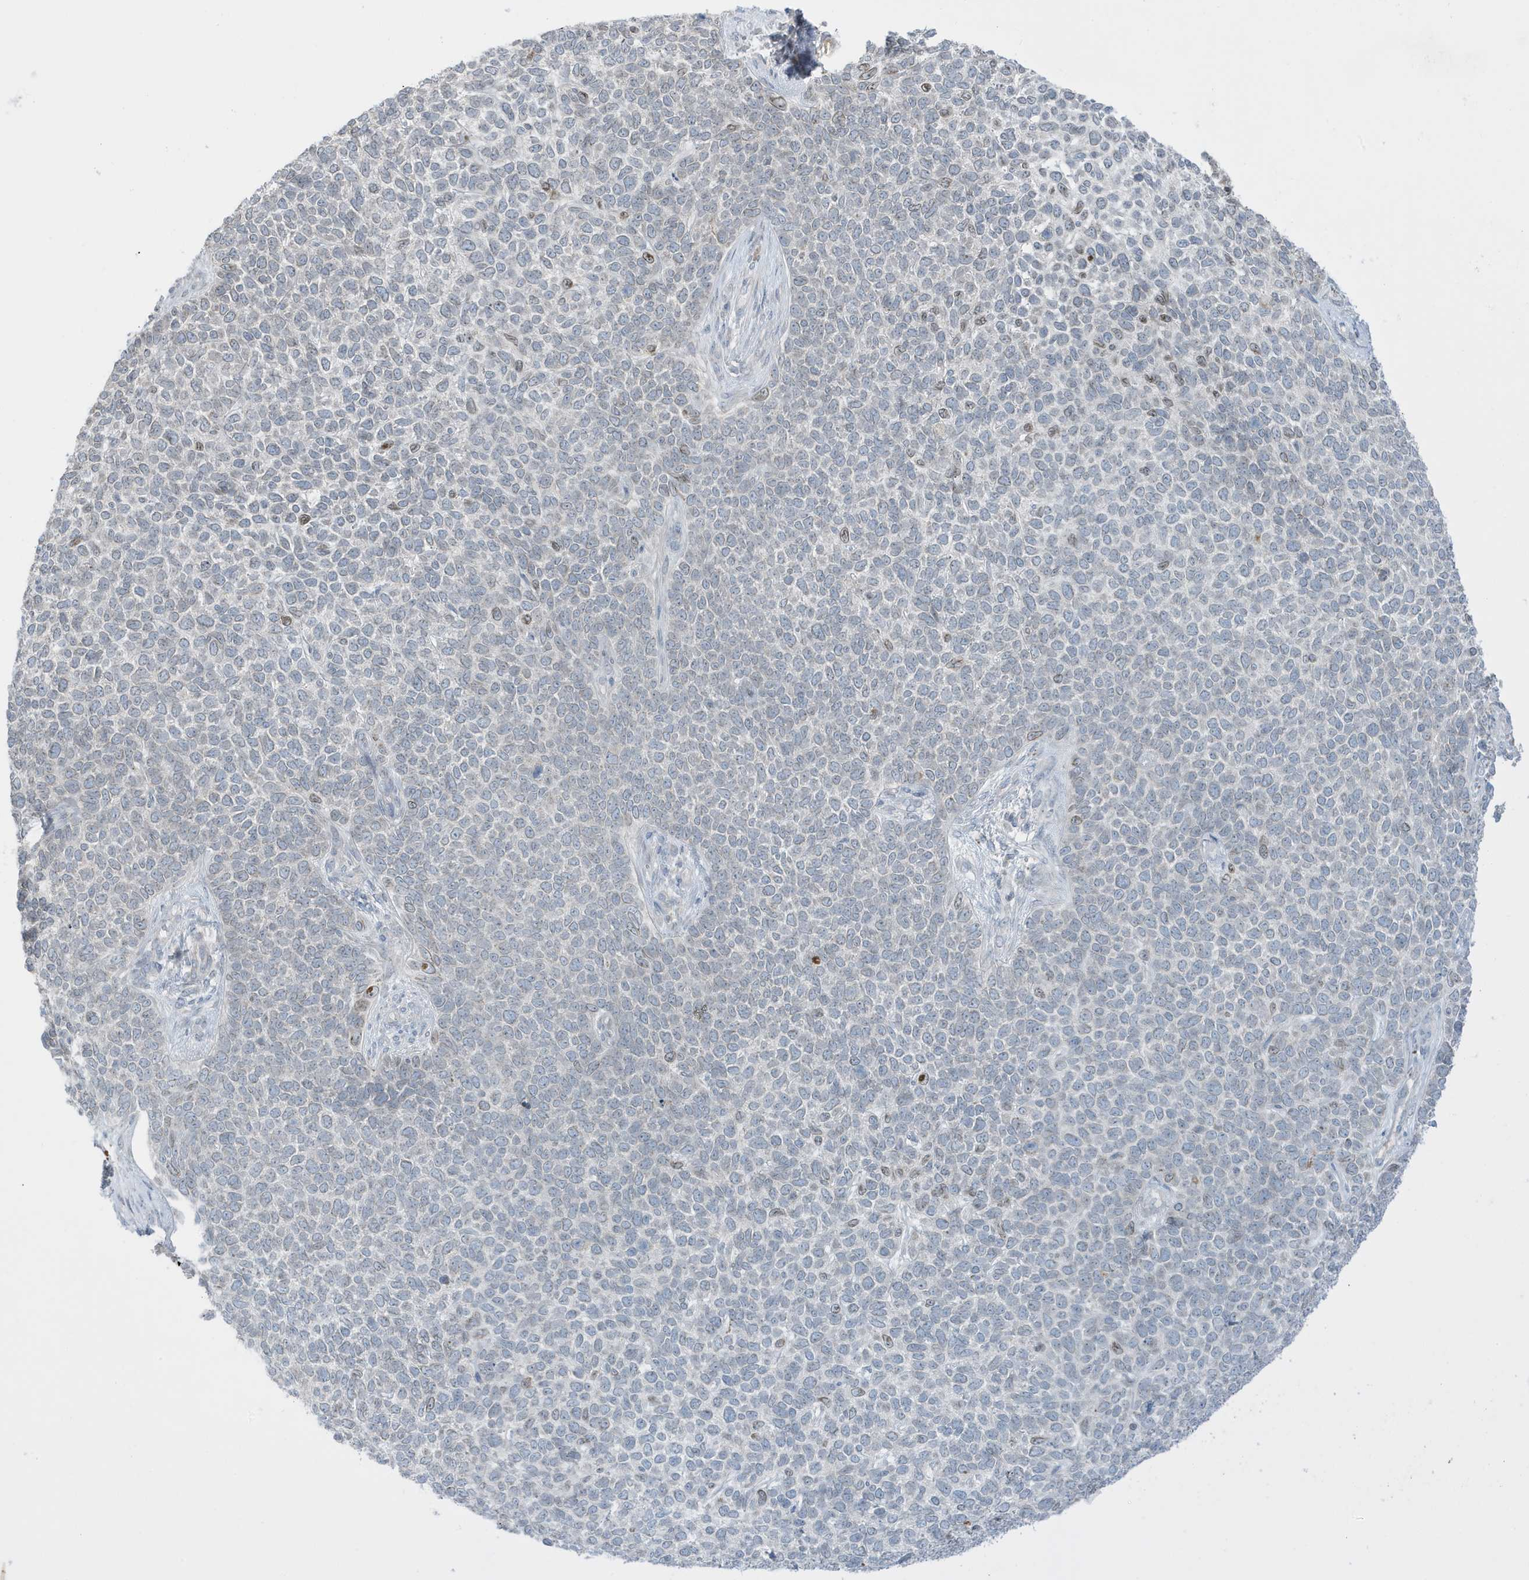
{"staining": {"intensity": "negative", "quantity": "none", "location": "none"}, "tissue": "skin cancer", "cell_type": "Tumor cells", "image_type": "cancer", "snomed": [{"axis": "morphology", "description": "Basal cell carcinoma"}, {"axis": "topography", "description": "Skin"}], "caption": "This is a histopathology image of immunohistochemistry staining of skin basal cell carcinoma, which shows no expression in tumor cells. (Stains: DAB immunohistochemistry (IHC) with hematoxylin counter stain, Microscopy: brightfield microscopy at high magnification).", "gene": "FNDC1", "patient": {"sex": "female", "age": 84}}